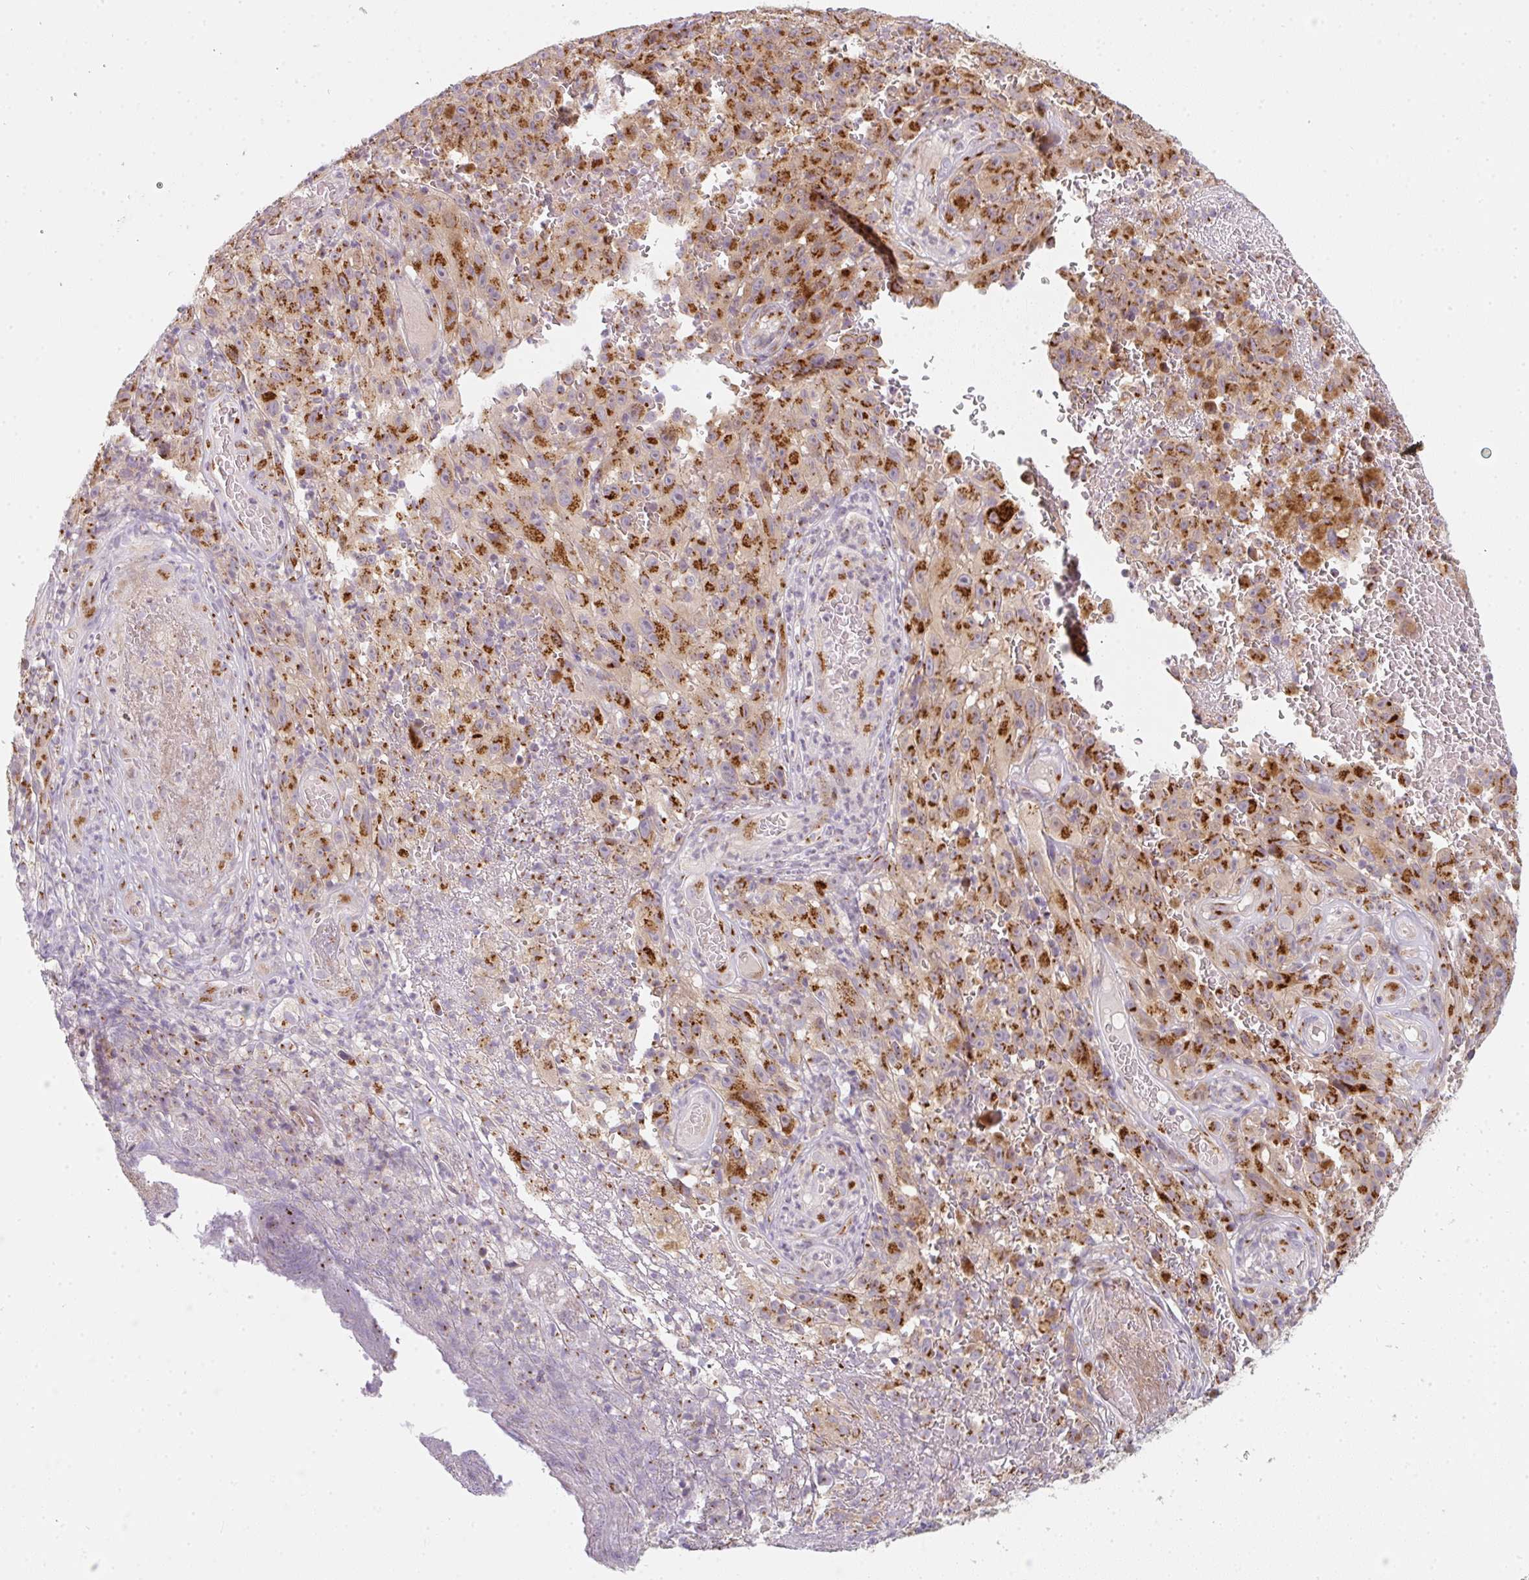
{"staining": {"intensity": "strong", "quantity": ">75%", "location": "cytoplasmic/membranous"}, "tissue": "melanoma", "cell_type": "Tumor cells", "image_type": "cancer", "snomed": [{"axis": "morphology", "description": "Malignant melanoma, NOS"}, {"axis": "topography", "description": "Skin"}], "caption": "Brown immunohistochemical staining in malignant melanoma exhibits strong cytoplasmic/membranous staining in about >75% of tumor cells.", "gene": "GVQW3", "patient": {"sex": "female", "age": 82}}